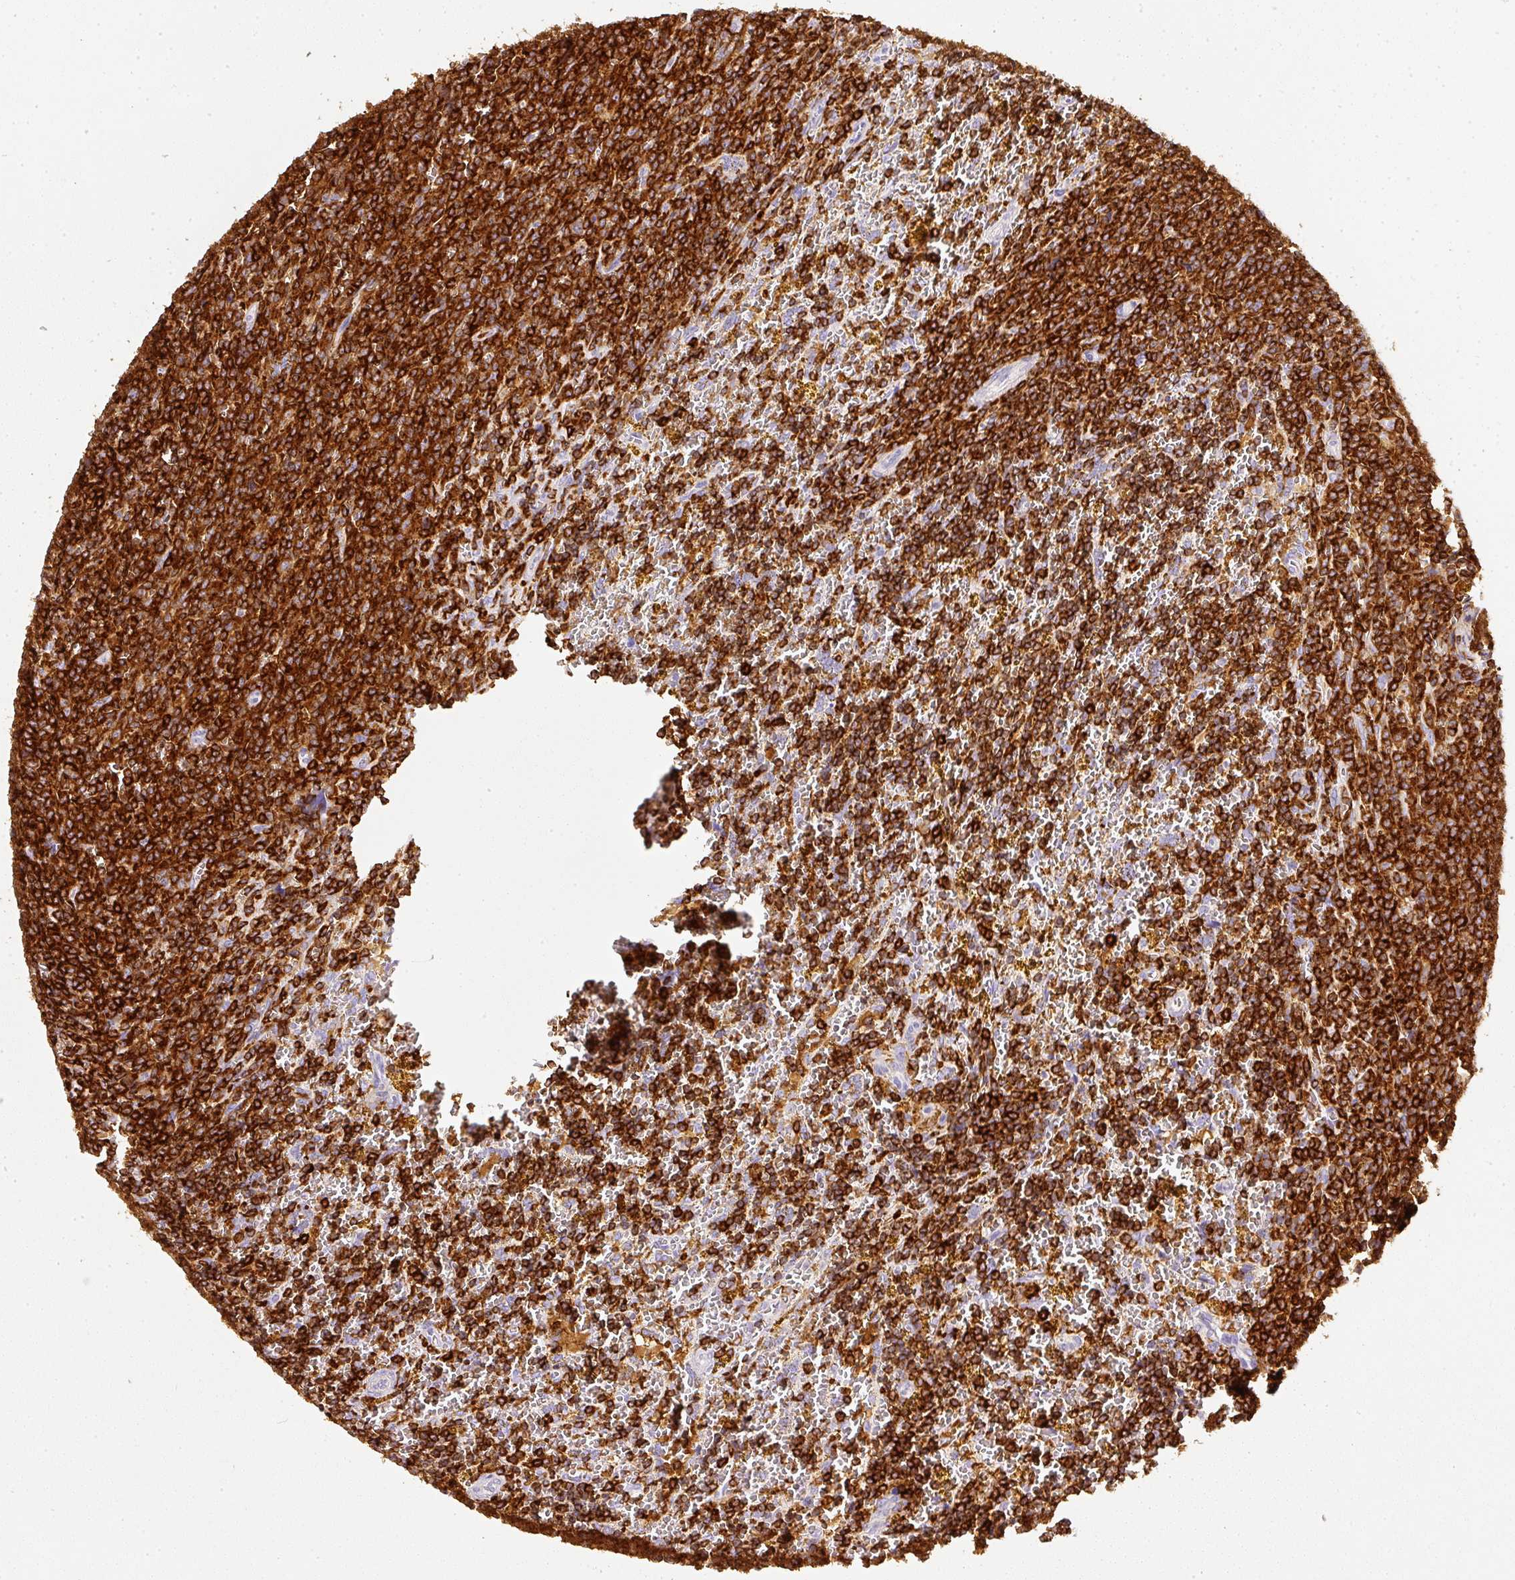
{"staining": {"intensity": "strong", "quantity": ">75%", "location": "cytoplasmic/membranous"}, "tissue": "lymphoma", "cell_type": "Tumor cells", "image_type": "cancer", "snomed": [{"axis": "morphology", "description": "Malignant lymphoma, non-Hodgkin's type, Low grade"}, {"axis": "topography", "description": "Spleen"}, {"axis": "topography", "description": "Lymph node"}], "caption": "This is an image of immunohistochemistry staining of lymphoma, which shows strong positivity in the cytoplasmic/membranous of tumor cells.", "gene": "EVL", "patient": {"sex": "female", "age": 66}}